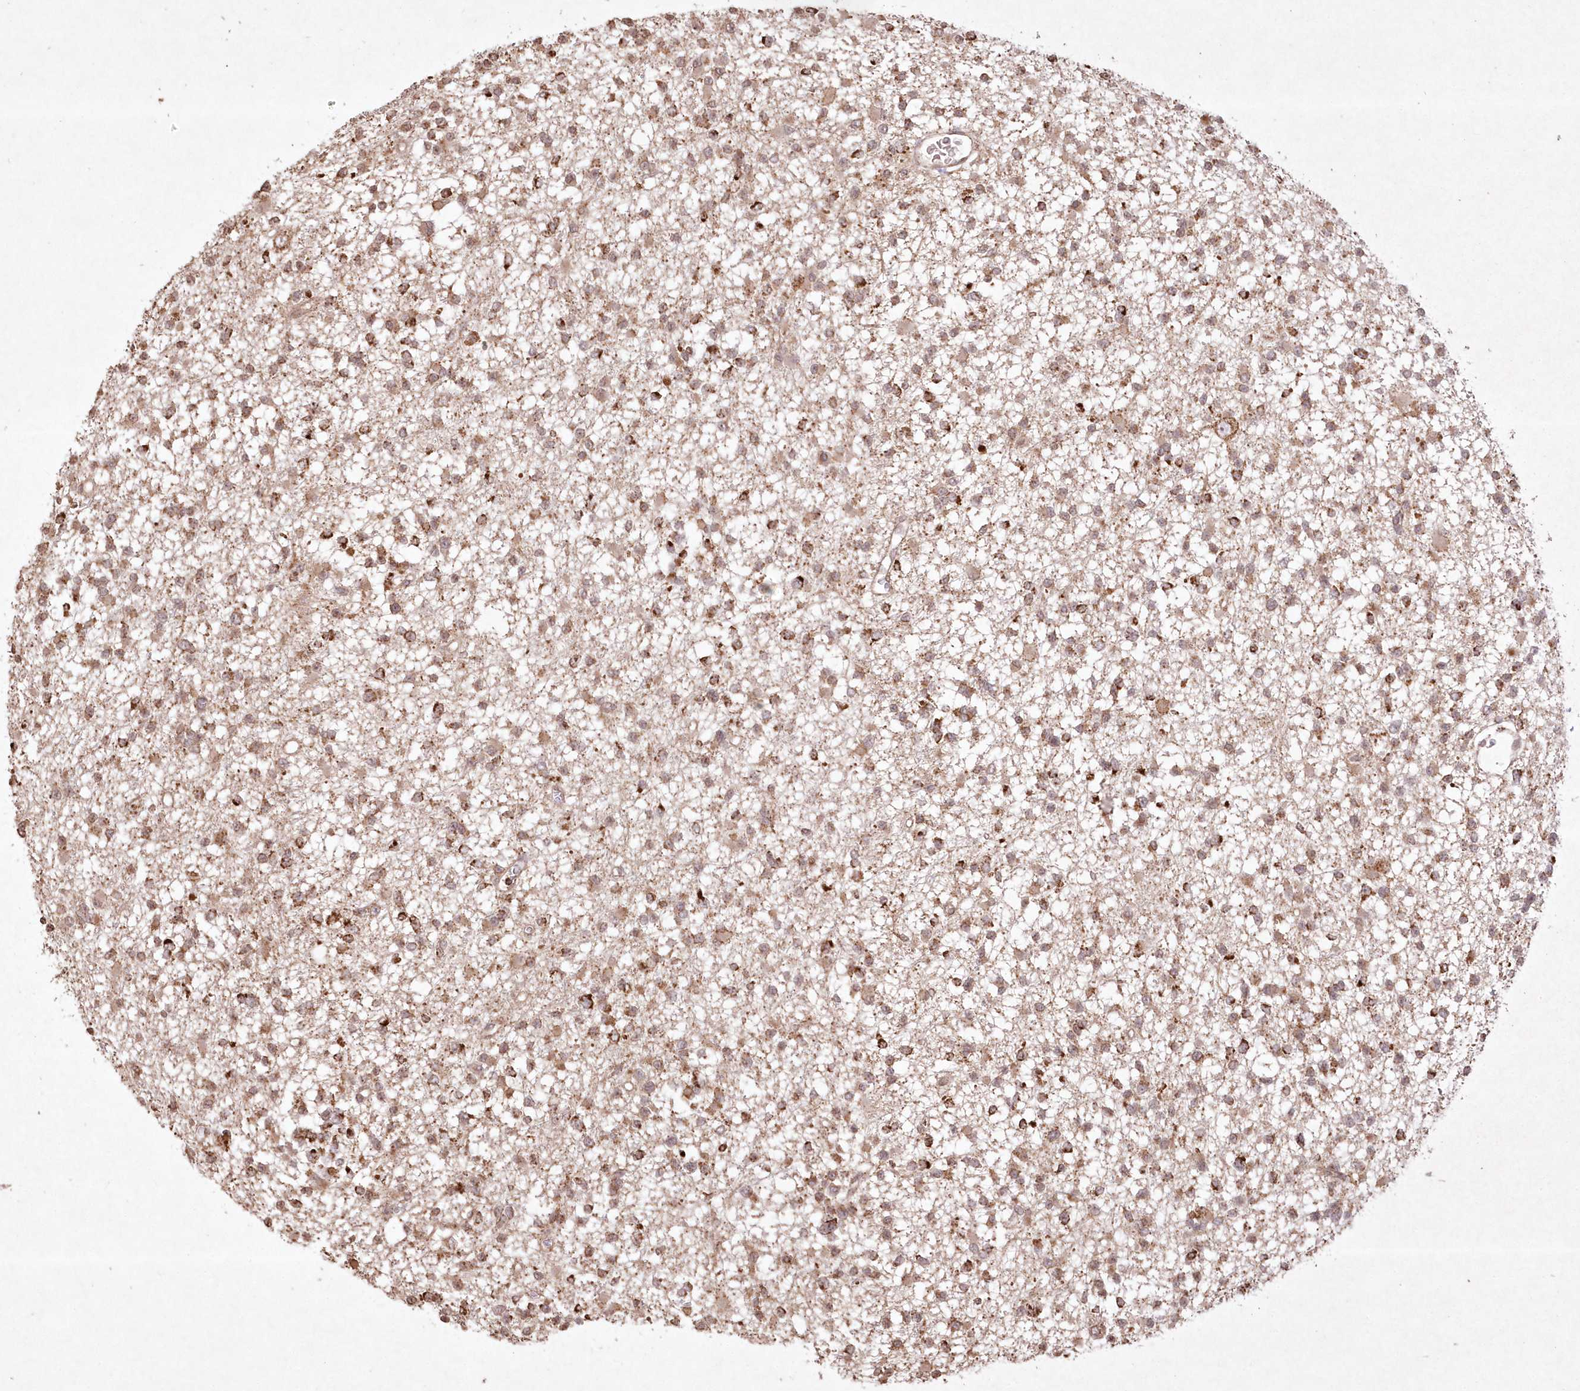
{"staining": {"intensity": "strong", "quantity": "25%-75%", "location": "cytoplasmic/membranous"}, "tissue": "glioma", "cell_type": "Tumor cells", "image_type": "cancer", "snomed": [{"axis": "morphology", "description": "Glioma, malignant, Low grade"}, {"axis": "topography", "description": "Brain"}], "caption": "Immunohistochemical staining of human glioma reveals strong cytoplasmic/membranous protein positivity in about 25%-75% of tumor cells. (Stains: DAB (3,3'-diaminobenzidine) in brown, nuclei in blue, Microscopy: brightfield microscopy at high magnification).", "gene": "LRPPRC", "patient": {"sex": "female", "age": 22}}